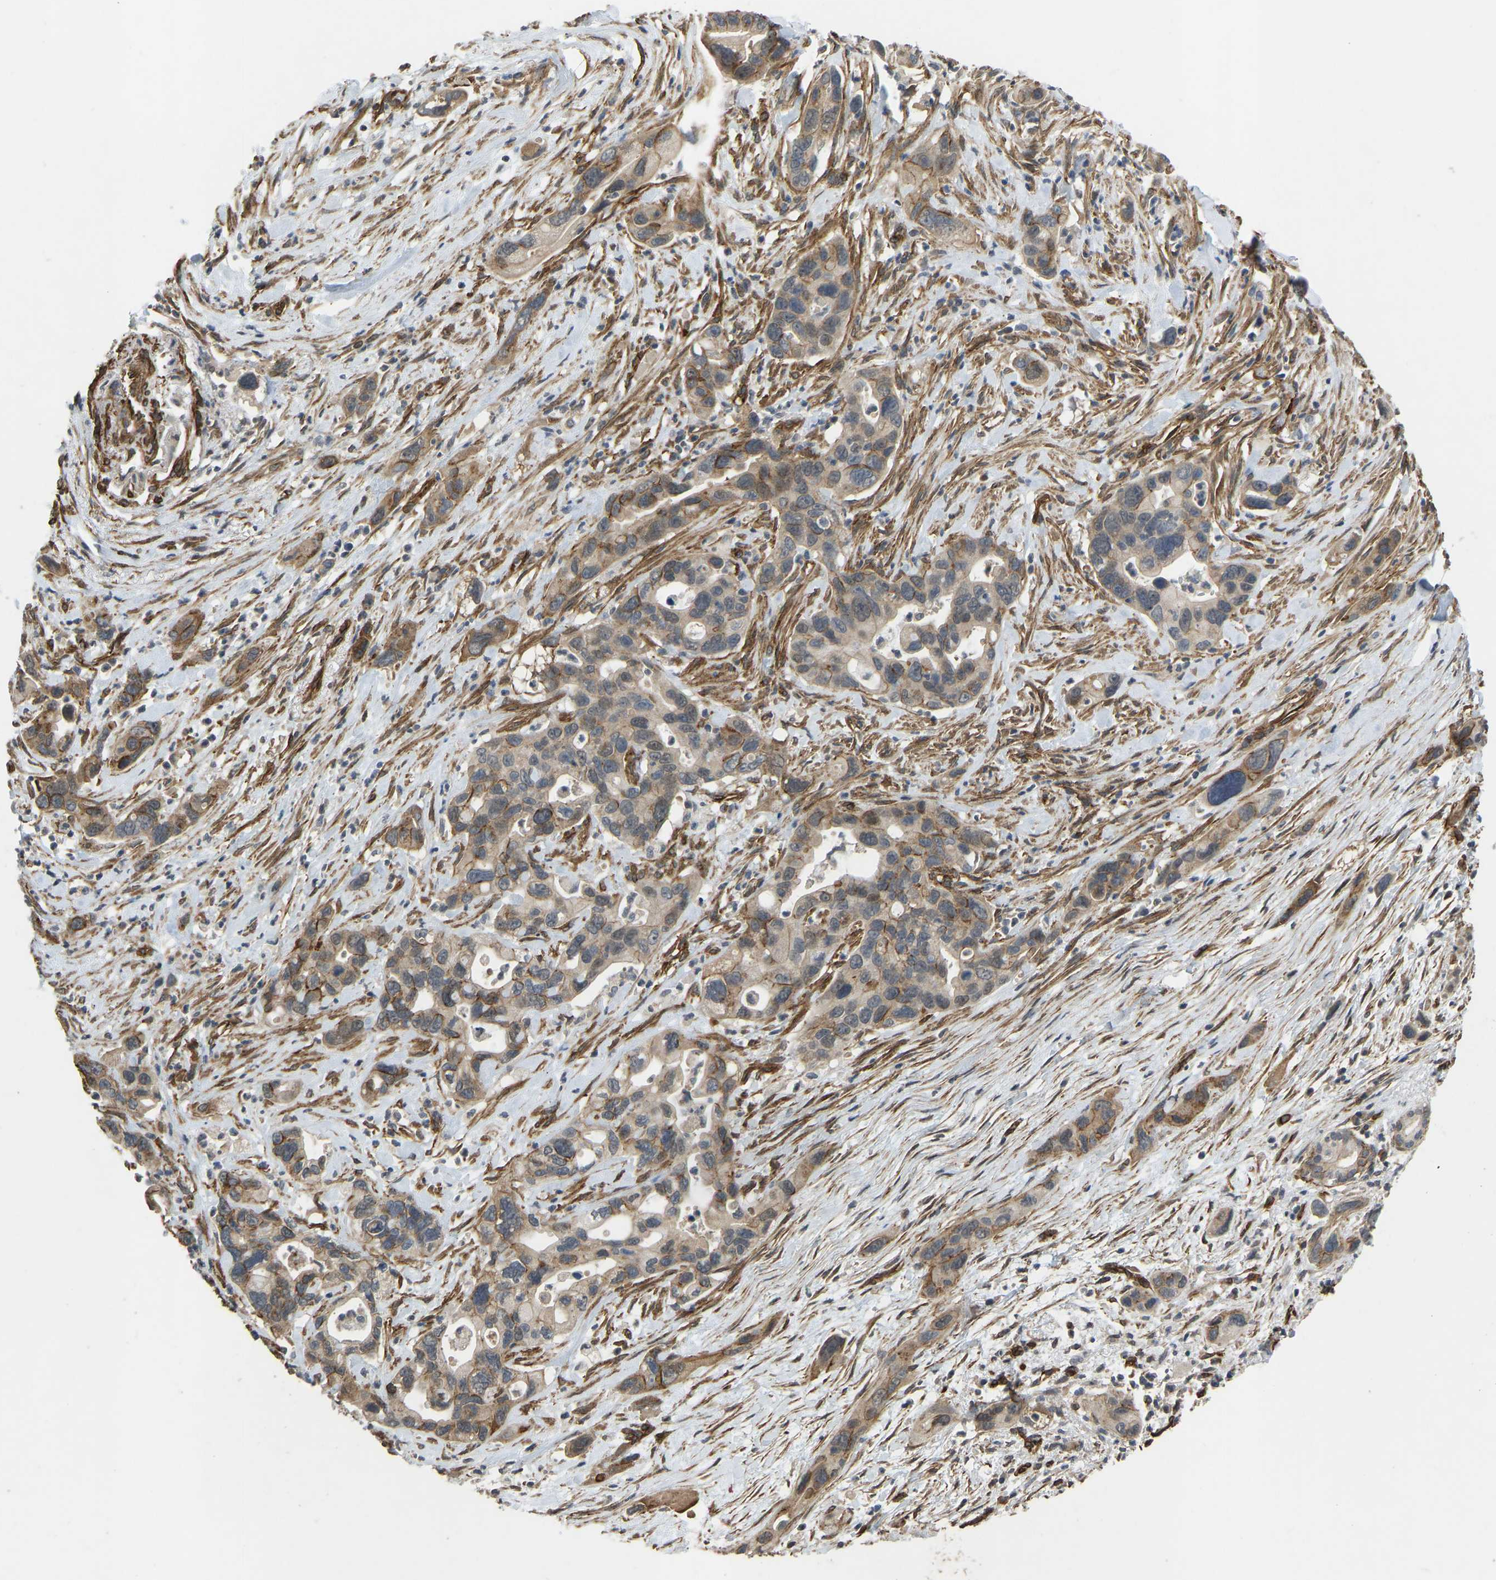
{"staining": {"intensity": "moderate", "quantity": ">75%", "location": "cytoplasmic/membranous"}, "tissue": "pancreatic cancer", "cell_type": "Tumor cells", "image_type": "cancer", "snomed": [{"axis": "morphology", "description": "Adenocarcinoma, NOS"}, {"axis": "topography", "description": "Pancreas"}], "caption": "A high-resolution histopathology image shows immunohistochemistry staining of pancreatic cancer, which displays moderate cytoplasmic/membranous positivity in about >75% of tumor cells.", "gene": "NMB", "patient": {"sex": "female", "age": 70}}